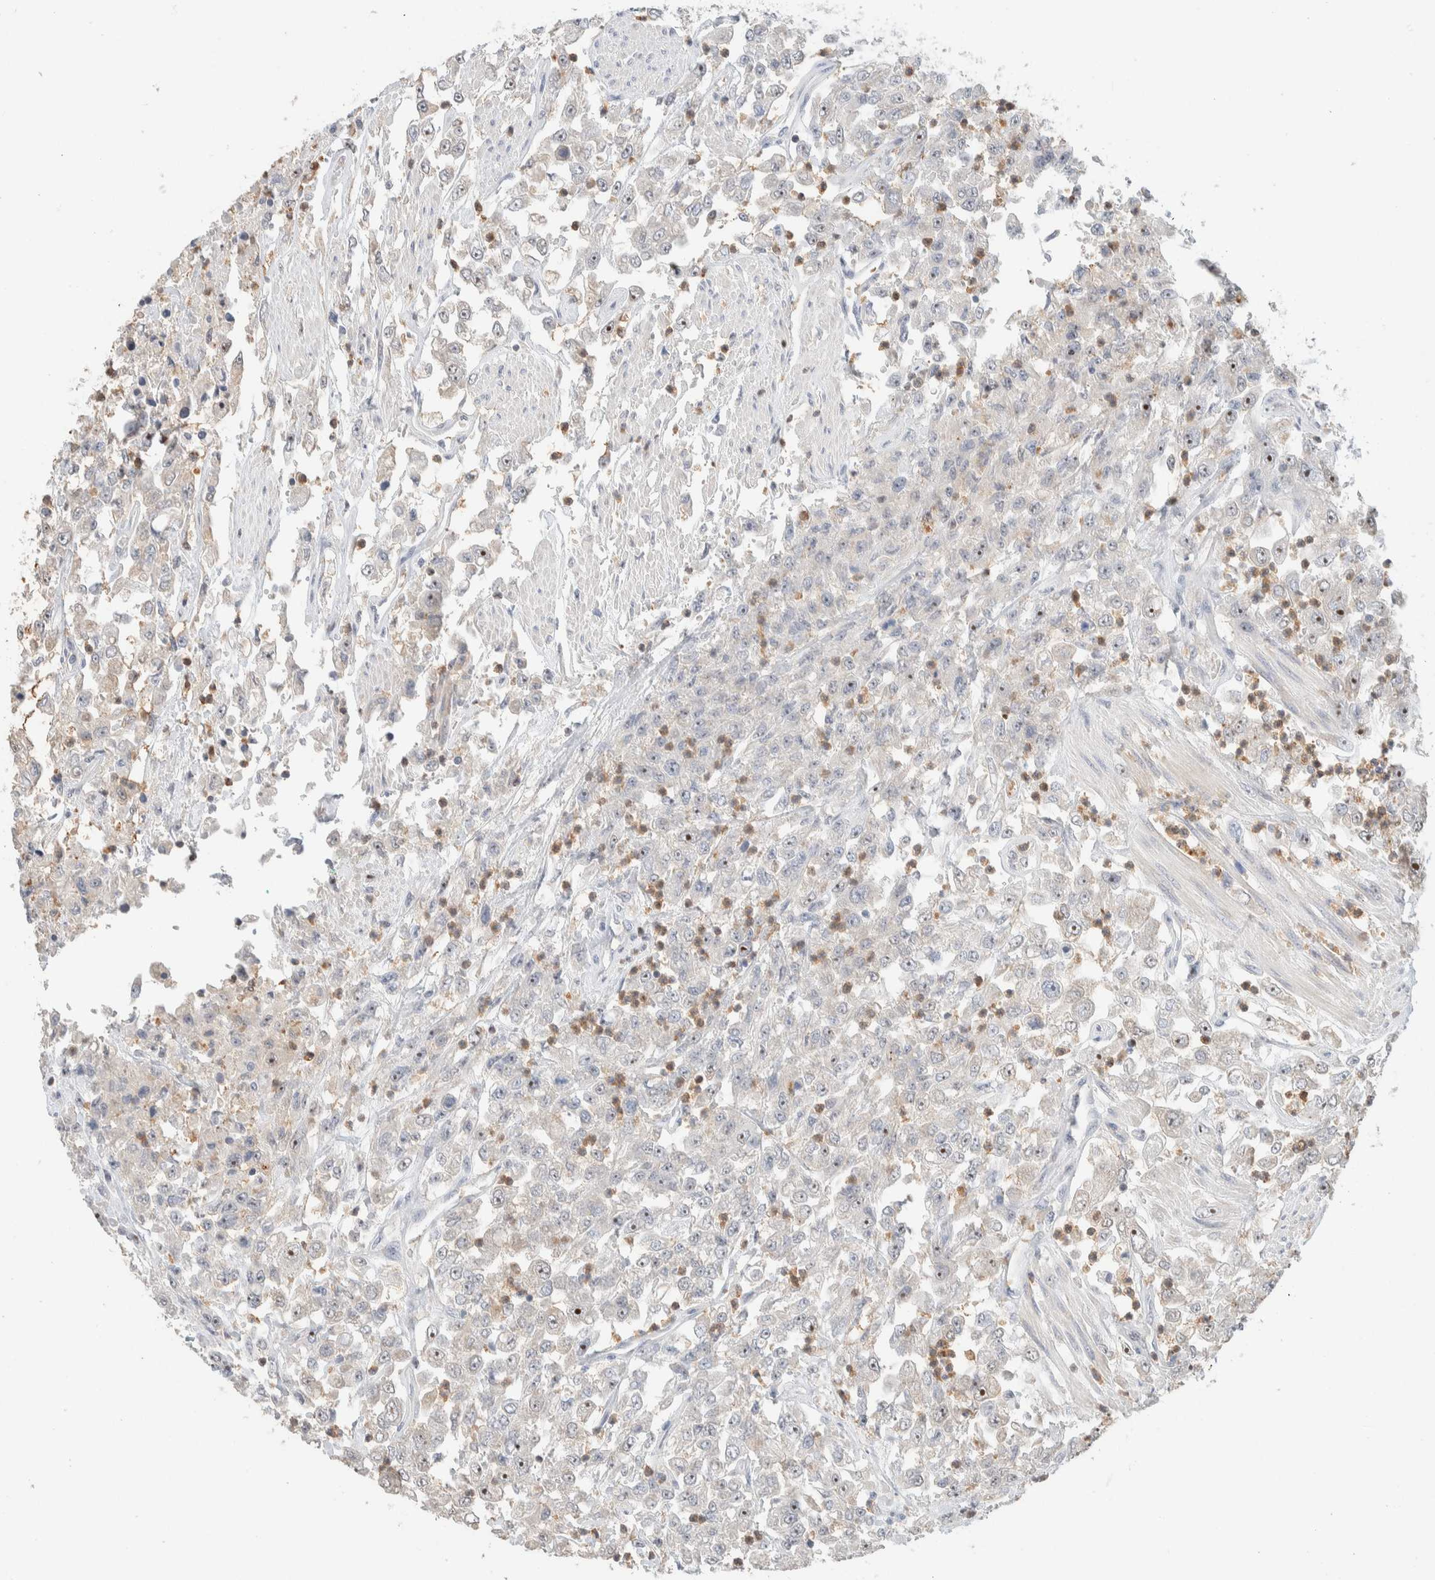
{"staining": {"intensity": "moderate", "quantity": "<25%", "location": "nuclear"}, "tissue": "urothelial cancer", "cell_type": "Tumor cells", "image_type": "cancer", "snomed": [{"axis": "morphology", "description": "Urothelial carcinoma, High grade"}, {"axis": "topography", "description": "Urinary bladder"}], "caption": "This micrograph shows immunohistochemistry (IHC) staining of urothelial cancer, with low moderate nuclear expression in about <25% of tumor cells.", "gene": "HDHD3", "patient": {"sex": "male", "age": 46}}